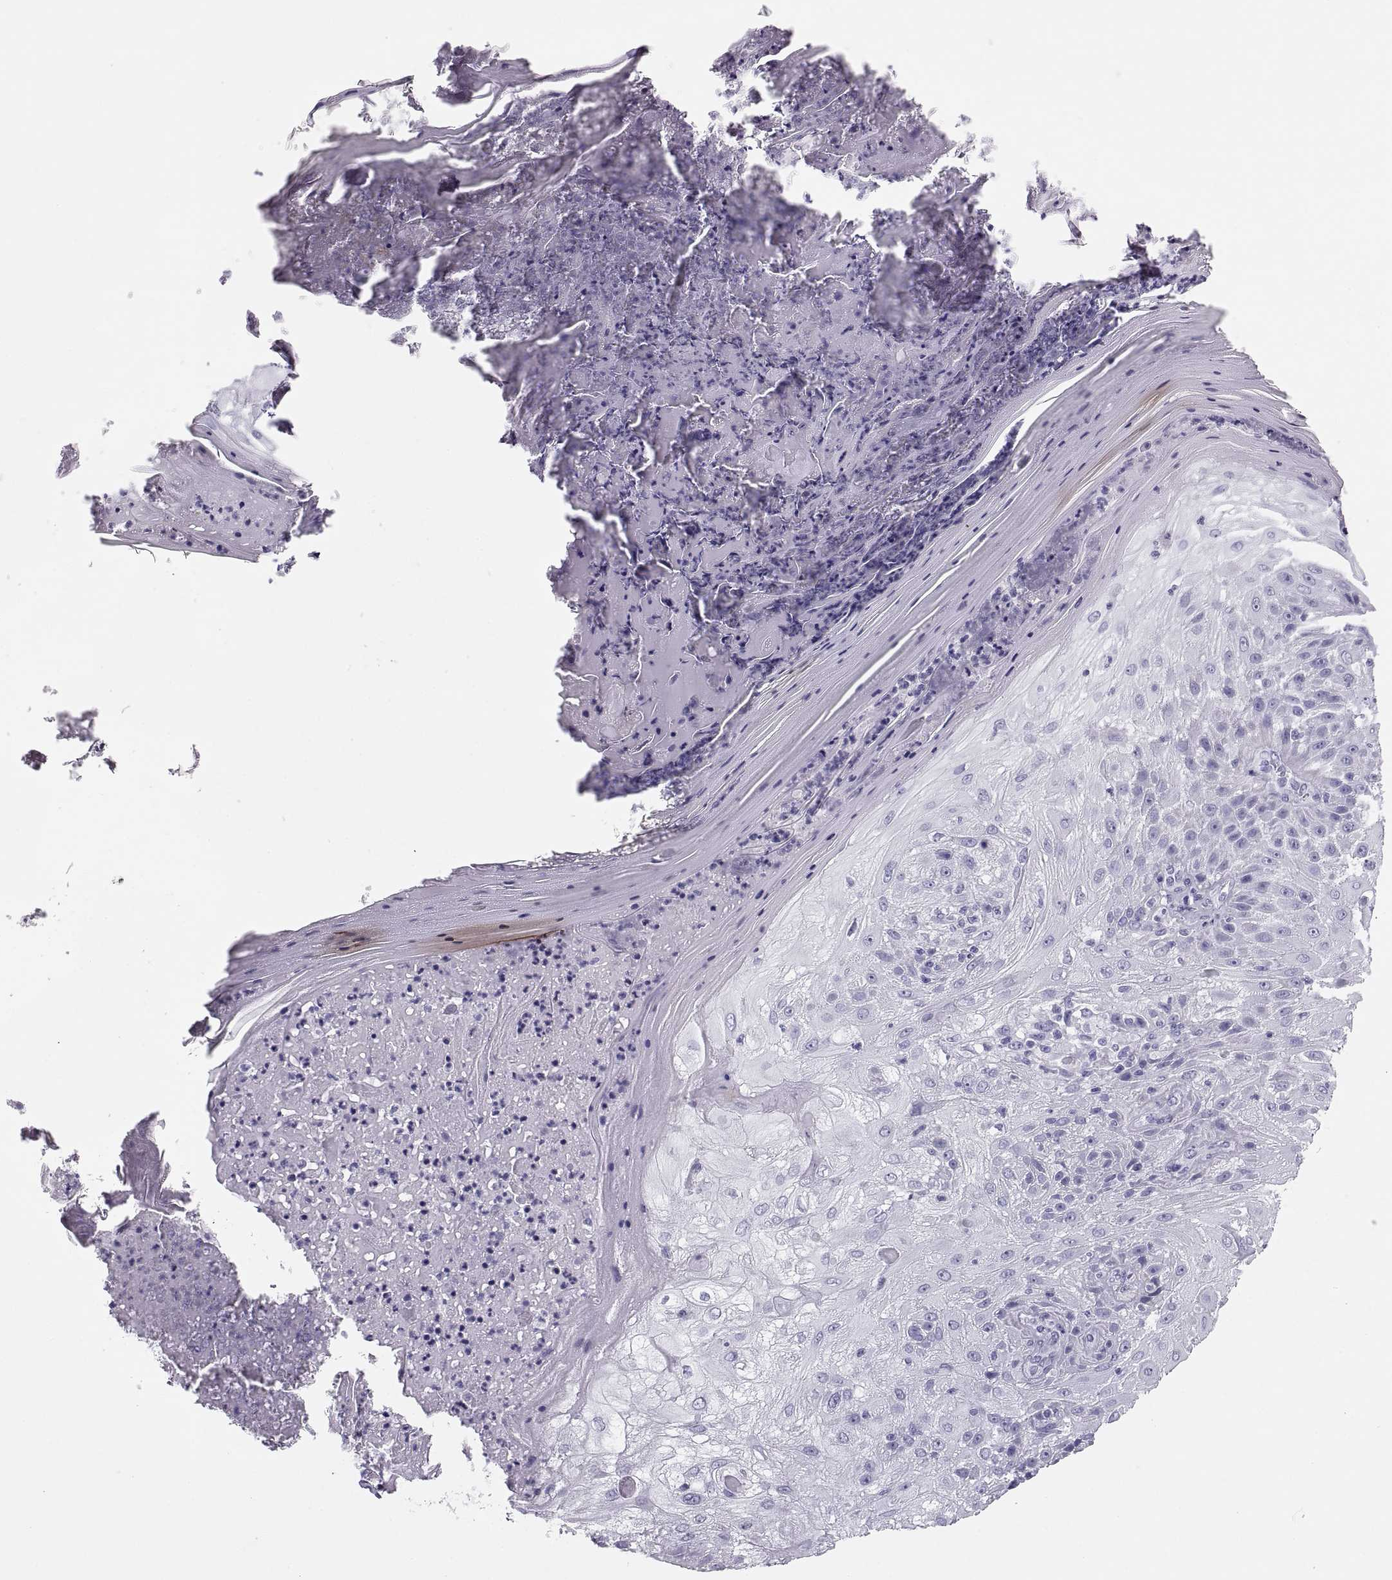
{"staining": {"intensity": "negative", "quantity": "none", "location": "none"}, "tissue": "skin cancer", "cell_type": "Tumor cells", "image_type": "cancer", "snomed": [{"axis": "morphology", "description": "Normal tissue, NOS"}, {"axis": "morphology", "description": "Squamous cell carcinoma, NOS"}, {"axis": "topography", "description": "Skin"}], "caption": "IHC histopathology image of human squamous cell carcinoma (skin) stained for a protein (brown), which displays no staining in tumor cells.", "gene": "PAX2", "patient": {"sex": "female", "age": 83}}